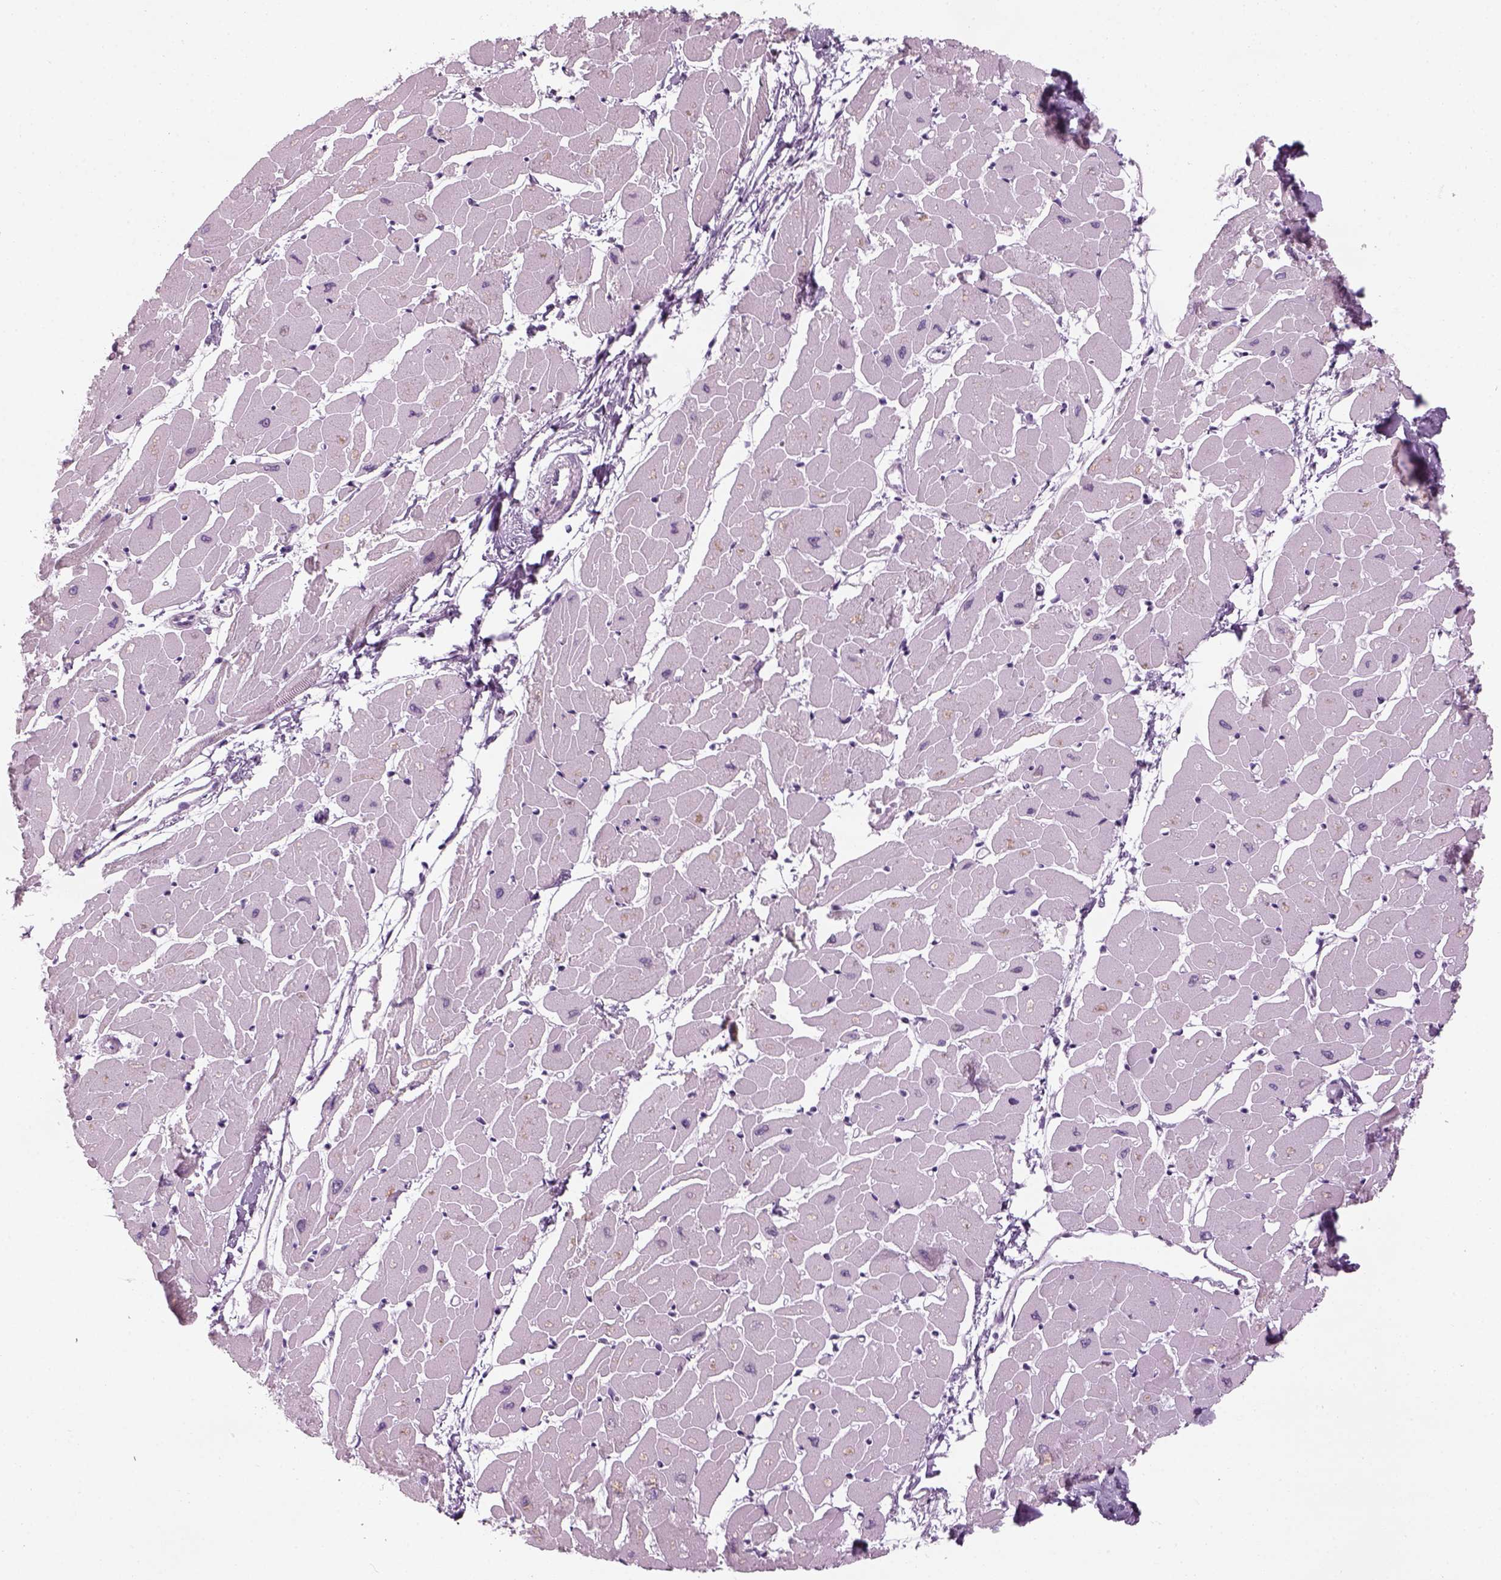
{"staining": {"intensity": "negative", "quantity": "none", "location": "none"}, "tissue": "heart muscle", "cell_type": "Cardiomyocytes", "image_type": "normal", "snomed": [{"axis": "morphology", "description": "Normal tissue, NOS"}, {"axis": "topography", "description": "Heart"}], "caption": "IHC of benign human heart muscle exhibits no positivity in cardiomyocytes.", "gene": "KCNG2", "patient": {"sex": "male", "age": 57}}